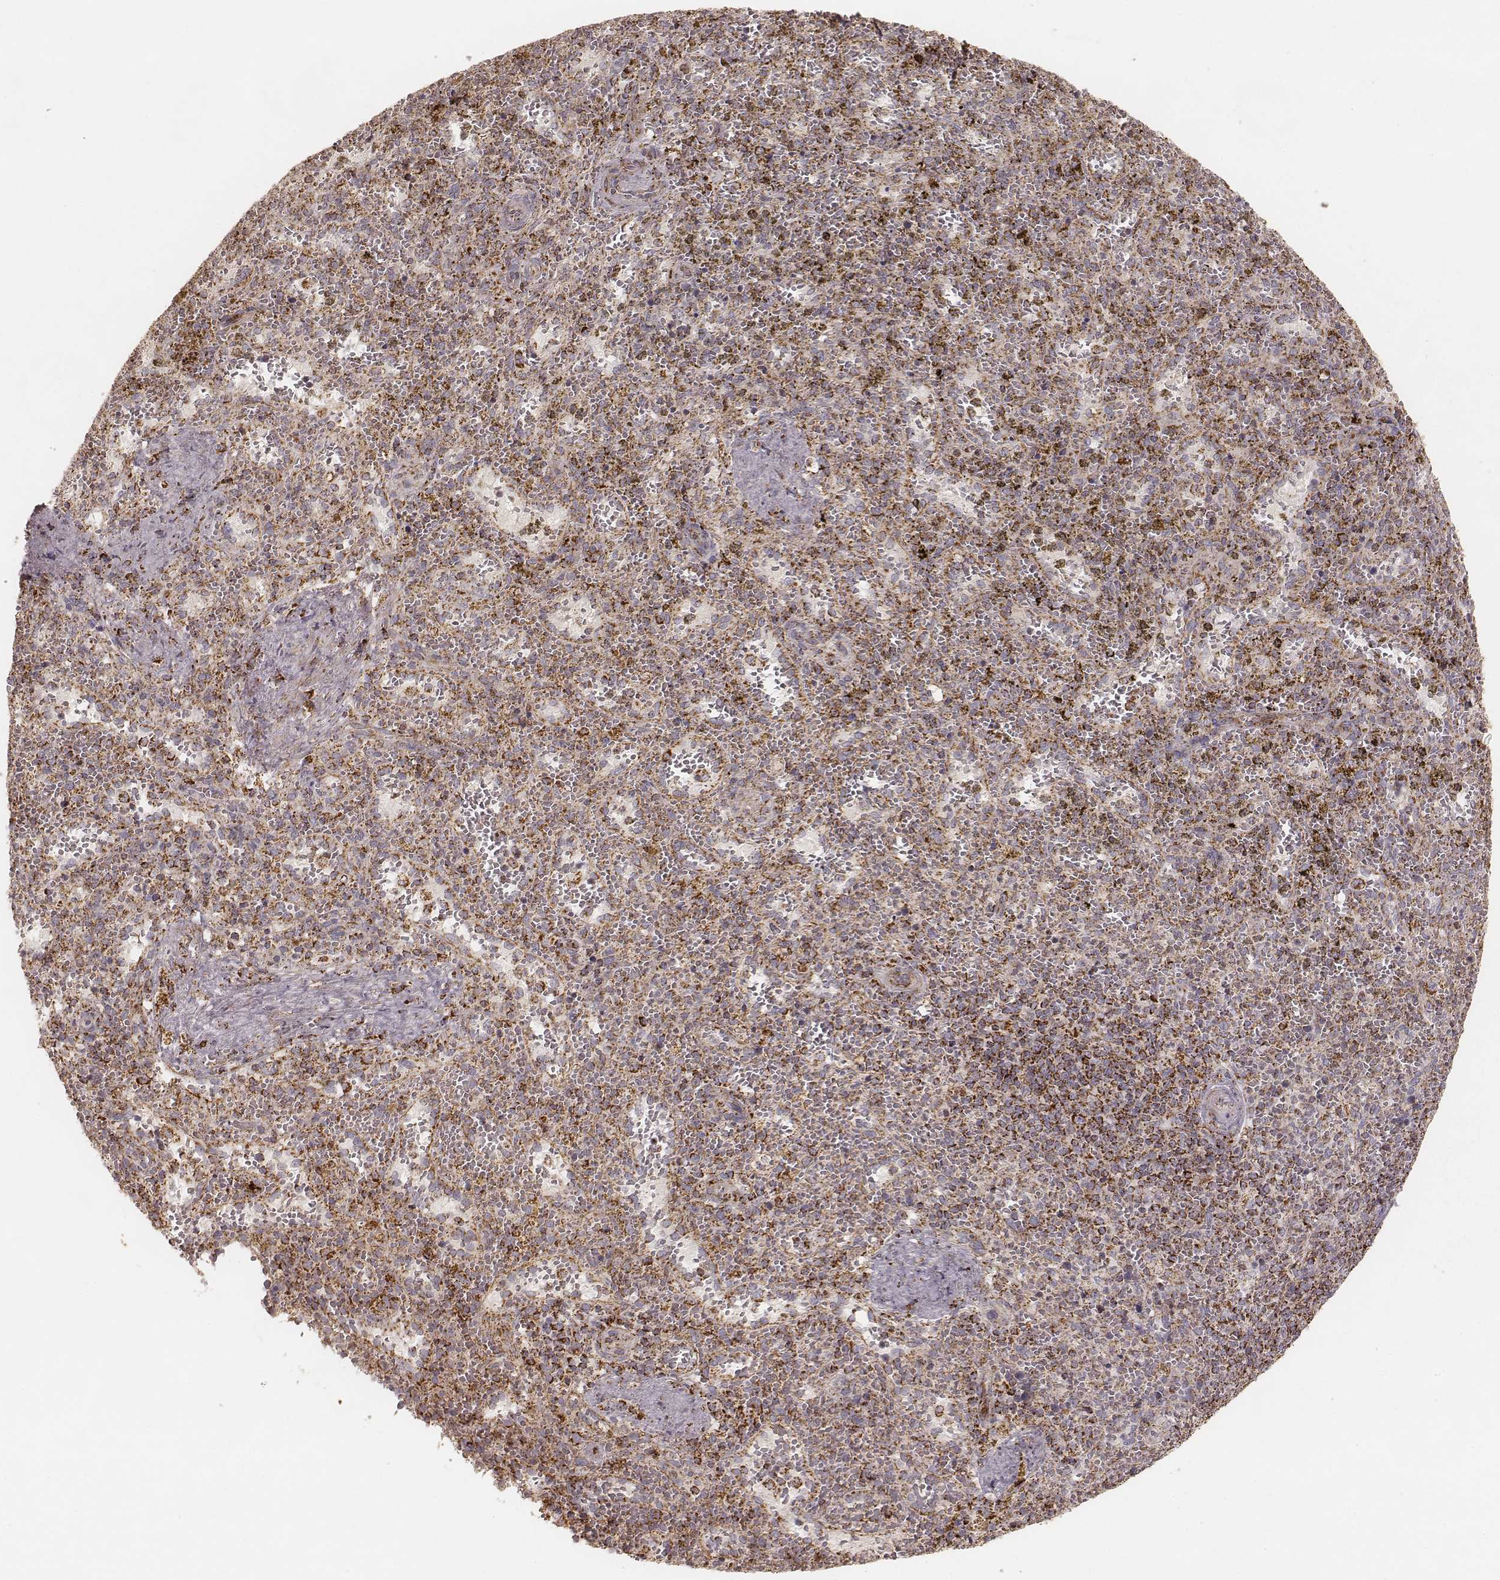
{"staining": {"intensity": "strong", "quantity": ">75%", "location": "cytoplasmic/membranous"}, "tissue": "spleen", "cell_type": "Cells in red pulp", "image_type": "normal", "snomed": [{"axis": "morphology", "description": "Normal tissue, NOS"}, {"axis": "topography", "description": "Spleen"}], "caption": "The photomicrograph exhibits immunohistochemical staining of normal spleen. There is strong cytoplasmic/membranous expression is appreciated in about >75% of cells in red pulp.", "gene": "CS", "patient": {"sex": "female", "age": 50}}